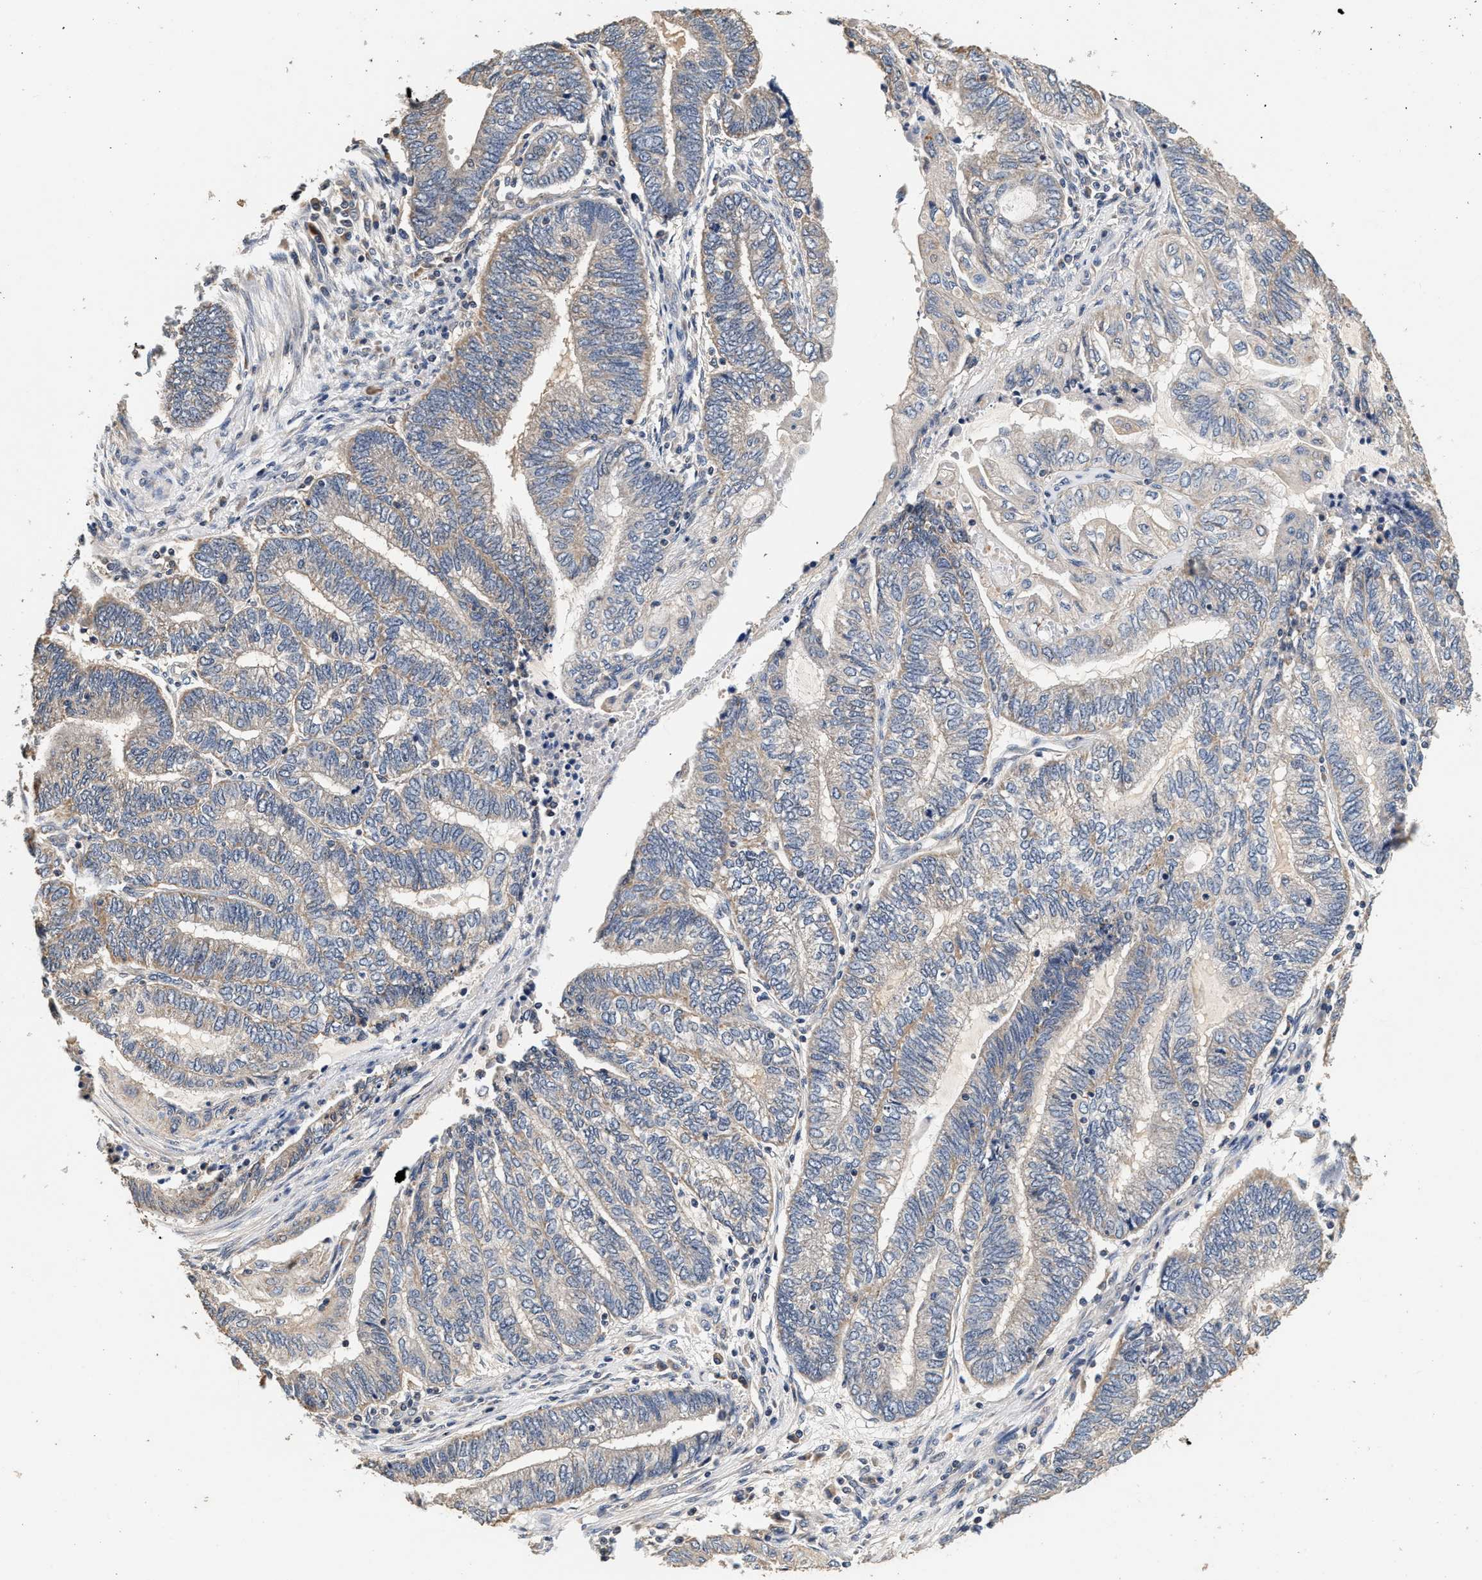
{"staining": {"intensity": "negative", "quantity": "none", "location": "none"}, "tissue": "endometrial cancer", "cell_type": "Tumor cells", "image_type": "cancer", "snomed": [{"axis": "morphology", "description": "Adenocarcinoma, NOS"}, {"axis": "topography", "description": "Uterus"}, {"axis": "topography", "description": "Endometrium"}], "caption": "An immunohistochemistry (IHC) micrograph of endometrial cancer is shown. There is no staining in tumor cells of endometrial cancer.", "gene": "PTGR3", "patient": {"sex": "female", "age": 70}}